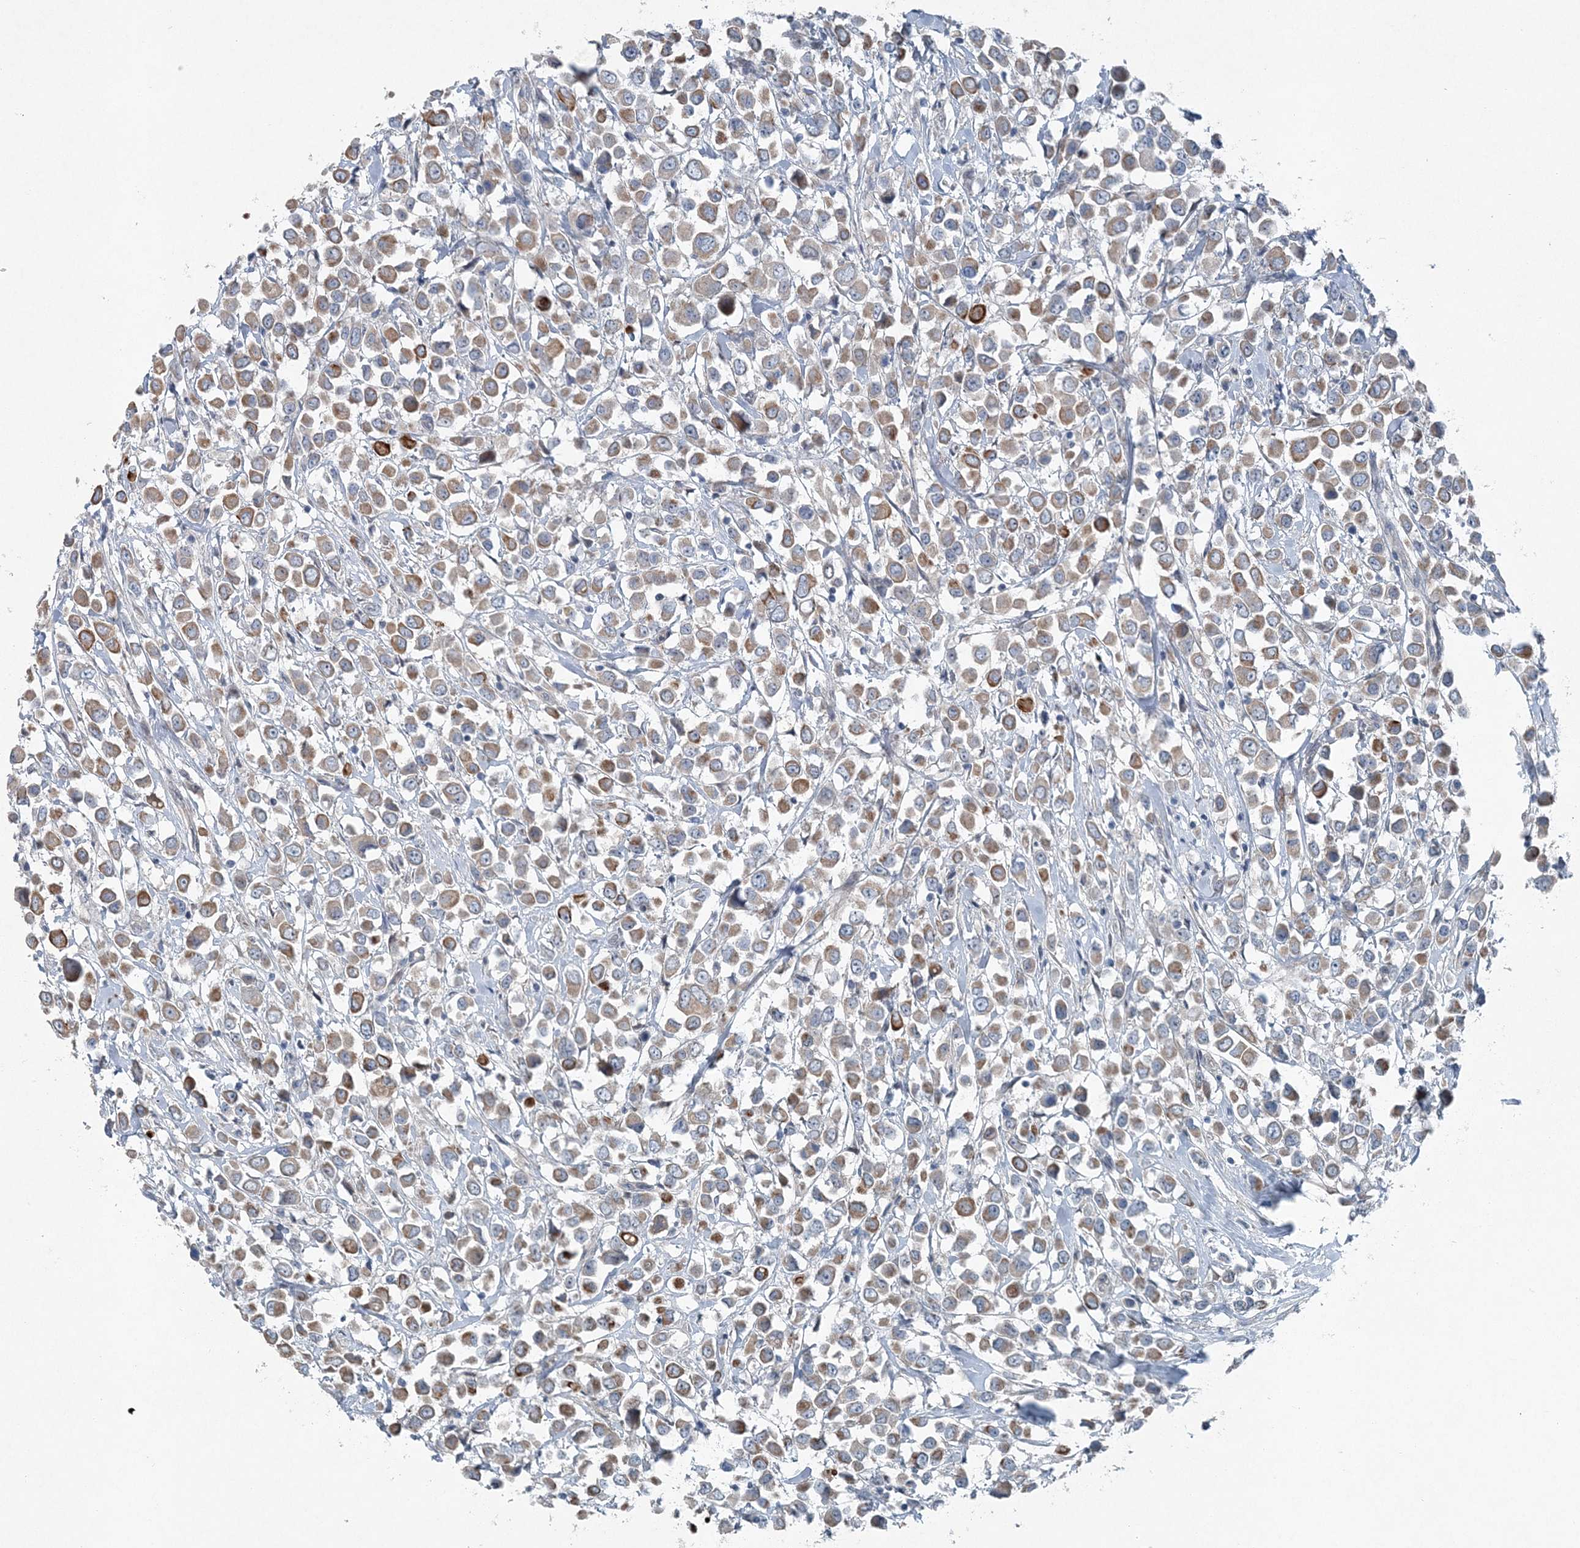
{"staining": {"intensity": "moderate", "quantity": ">75%", "location": "cytoplasmic/membranous"}, "tissue": "breast cancer", "cell_type": "Tumor cells", "image_type": "cancer", "snomed": [{"axis": "morphology", "description": "Duct carcinoma"}, {"axis": "topography", "description": "Breast"}], "caption": "A brown stain highlights moderate cytoplasmic/membranous positivity of a protein in breast cancer tumor cells.", "gene": "KIAA1586", "patient": {"sex": "female", "age": 61}}